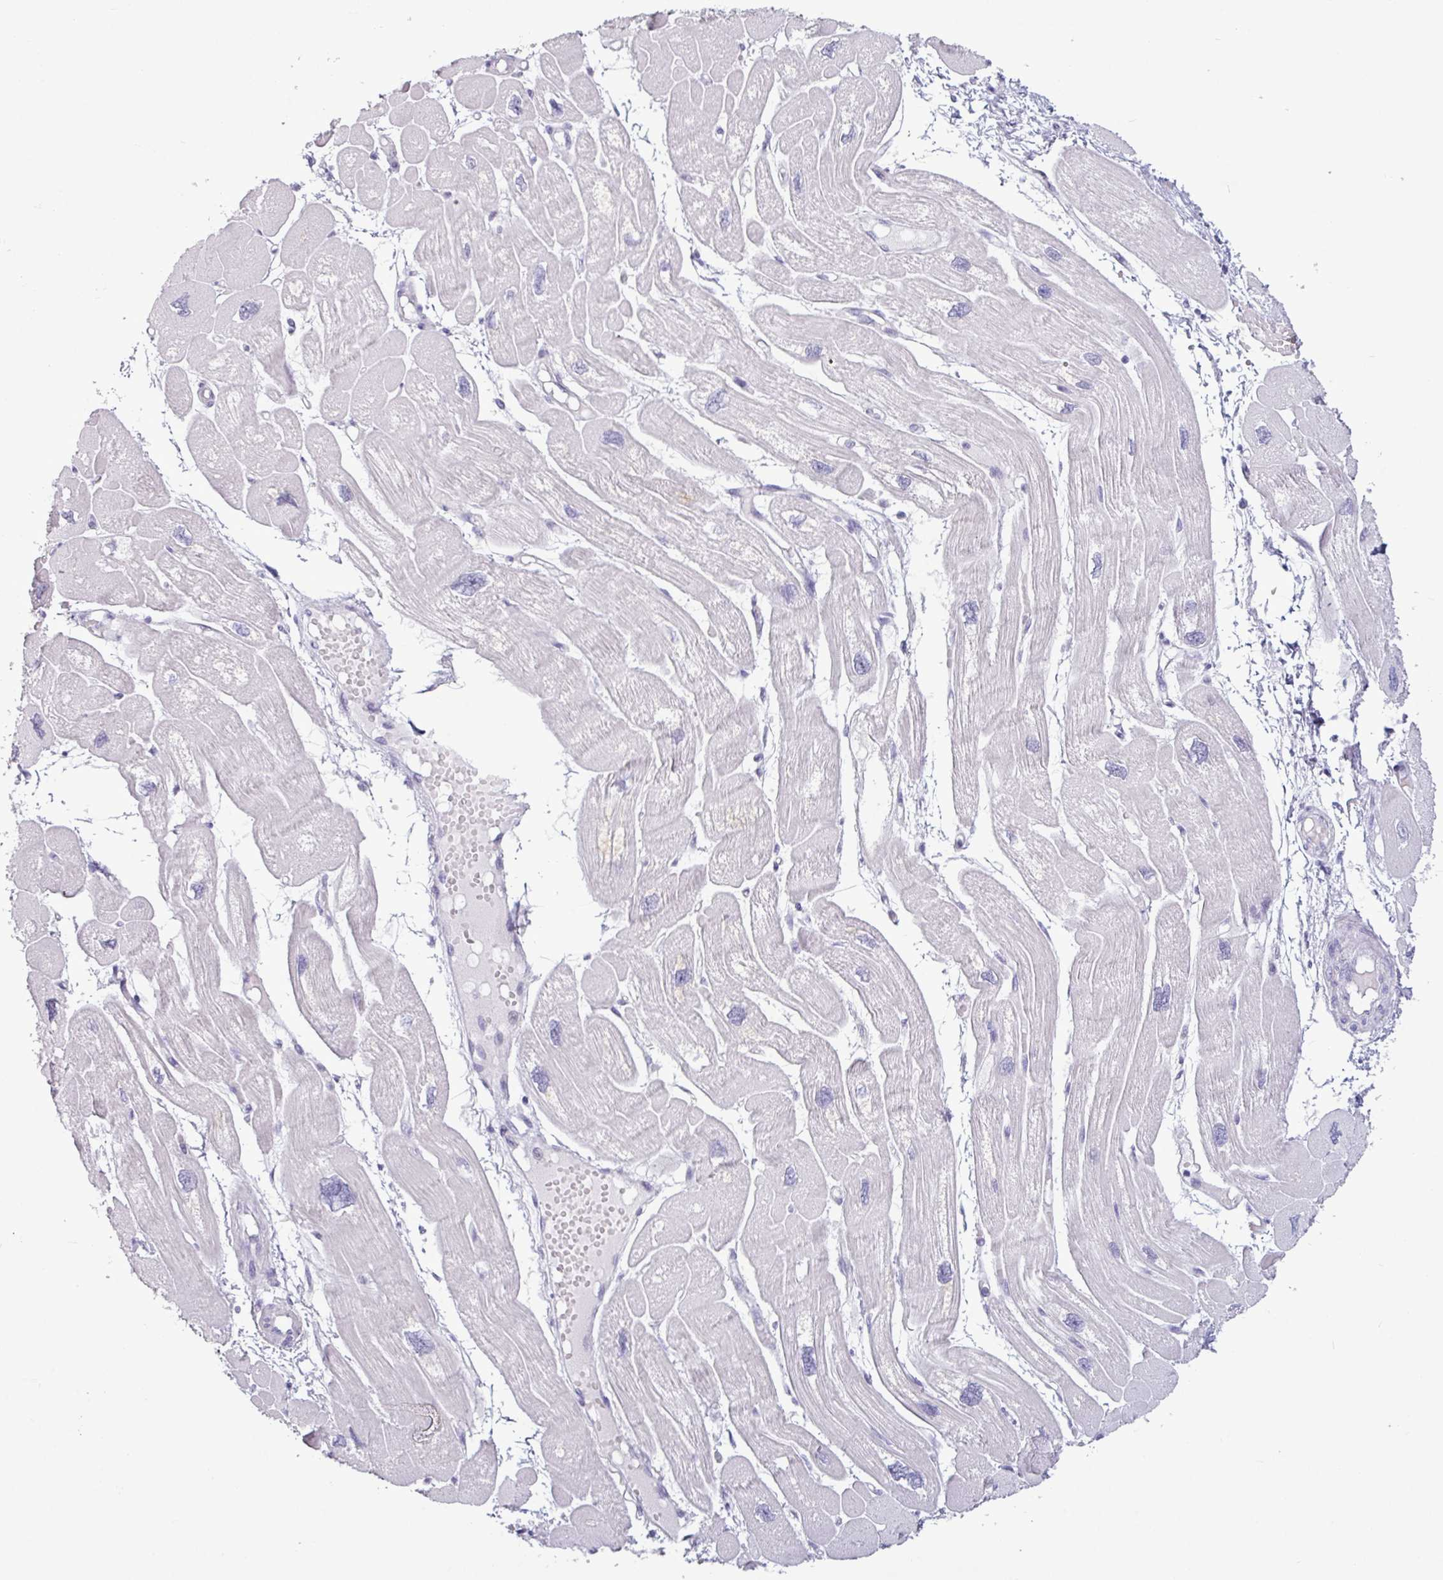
{"staining": {"intensity": "negative", "quantity": "none", "location": "none"}, "tissue": "heart muscle", "cell_type": "Cardiomyocytes", "image_type": "normal", "snomed": [{"axis": "morphology", "description": "Normal tissue, NOS"}, {"axis": "topography", "description": "Heart"}], "caption": "Immunohistochemistry (IHC) image of benign heart muscle: heart muscle stained with DAB reveals no significant protein staining in cardiomyocytes.", "gene": "AMY2A", "patient": {"sex": "male", "age": 42}}